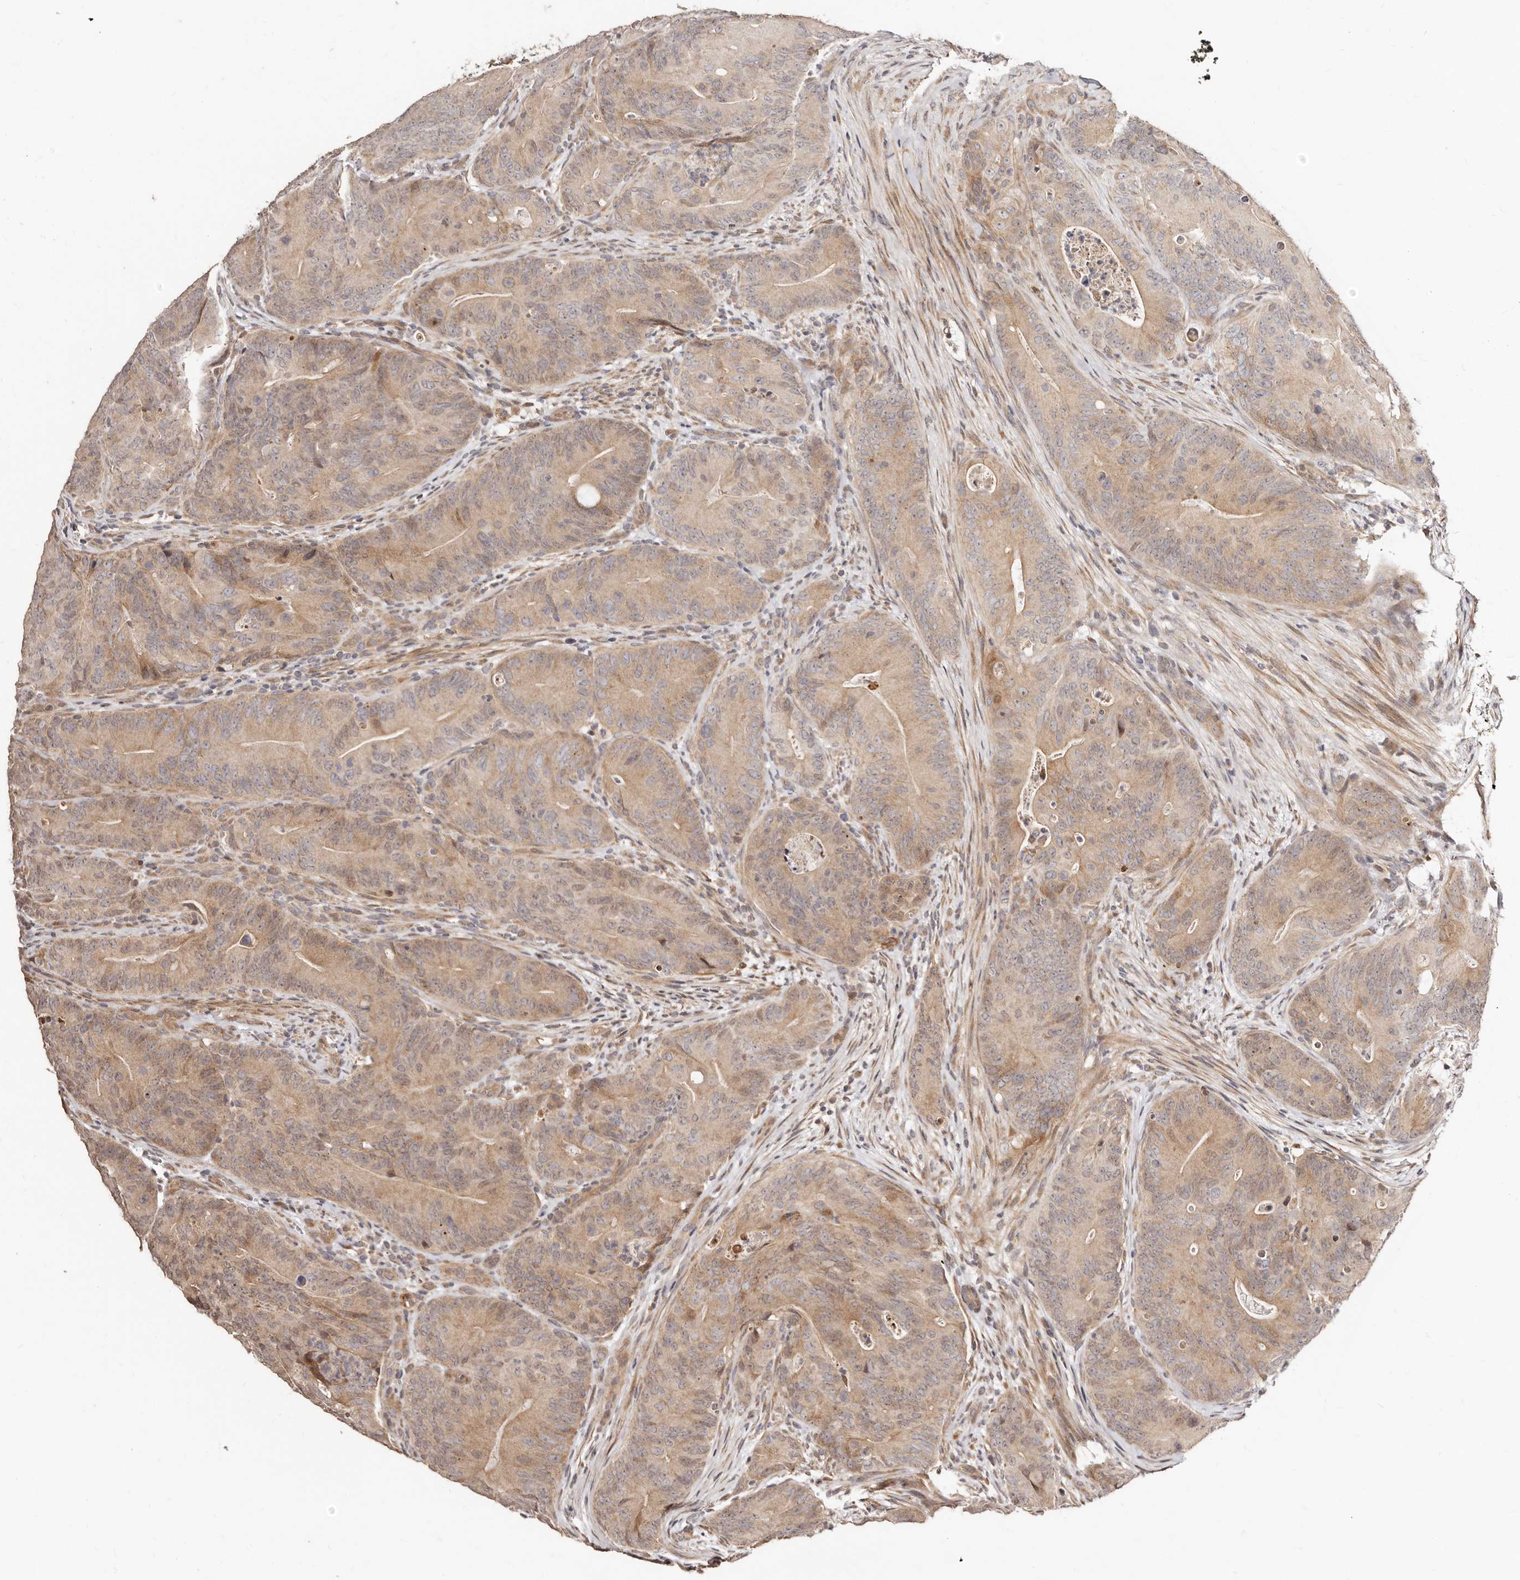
{"staining": {"intensity": "weak", "quantity": "25%-75%", "location": "cytoplasmic/membranous"}, "tissue": "colorectal cancer", "cell_type": "Tumor cells", "image_type": "cancer", "snomed": [{"axis": "morphology", "description": "Normal tissue, NOS"}, {"axis": "topography", "description": "Colon"}], "caption": "Colorectal cancer stained with a brown dye exhibits weak cytoplasmic/membranous positive expression in about 25%-75% of tumor cells.", "gene": "APOL6", "patient": {"sex": "female", "age": 82}}